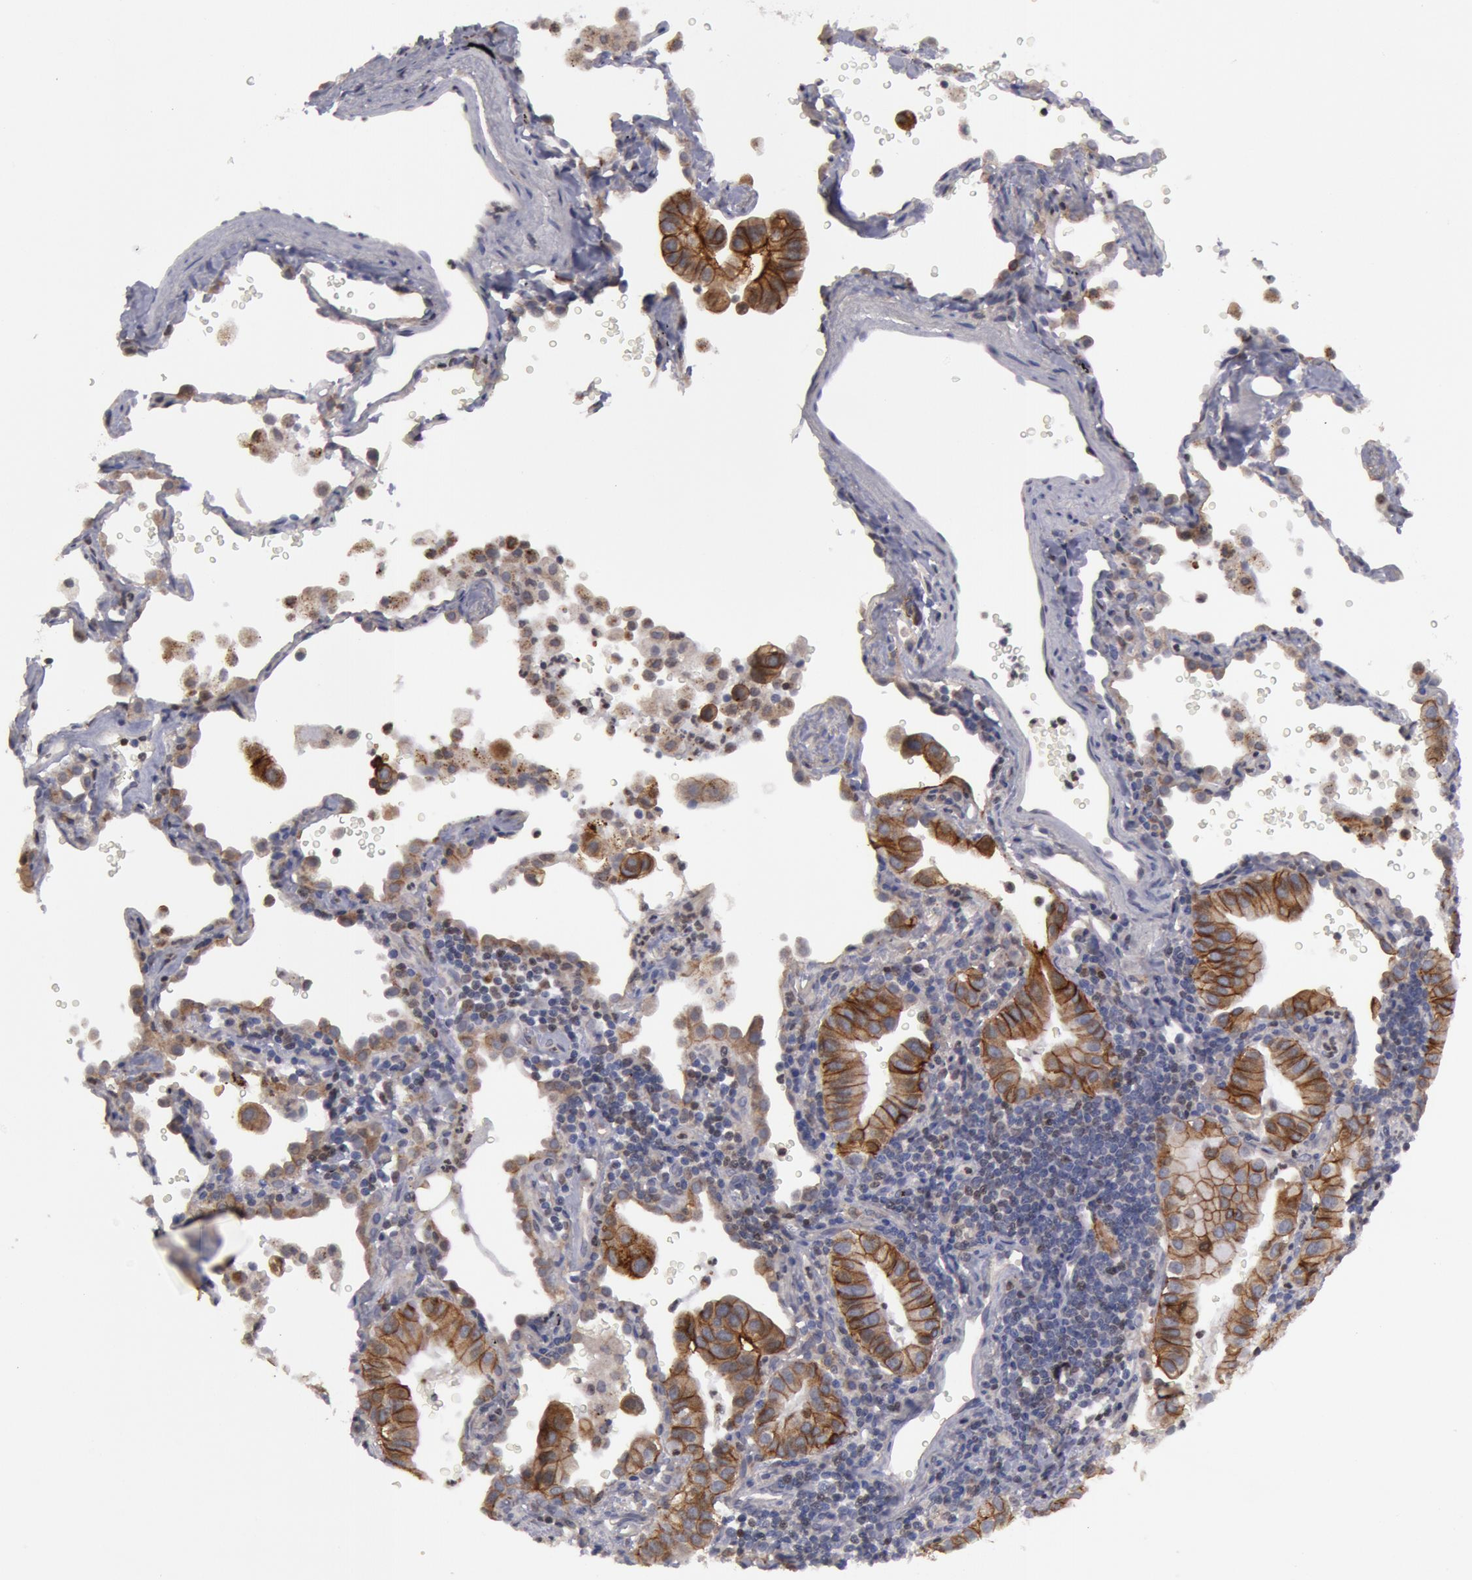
{"staining": {"intensity": "moderate", "quantity": ">75%", "location": "cytoplasmic/membranous"}, "tissue": "lung cancer", "cell_type": "Tumor cells", "image_type": "cancer", "snomed": [{"axis": "morphology", "description": "Adenocarcinoma, NOS"}, {"axis": "topography", "description": "Lung"}], "caption": "Protein analysis of adenocarcinoma (lung) tissue reveals moderate cytoplasmic/membranous expression in about >75% of tumor cells. The staining is performed using DAB brown chromogen to label protein expression. The nuclei are counter-stained blue using hematoxylin.", "gene": "ERBB2", "patient": {"sex": "female", "age": 50}}